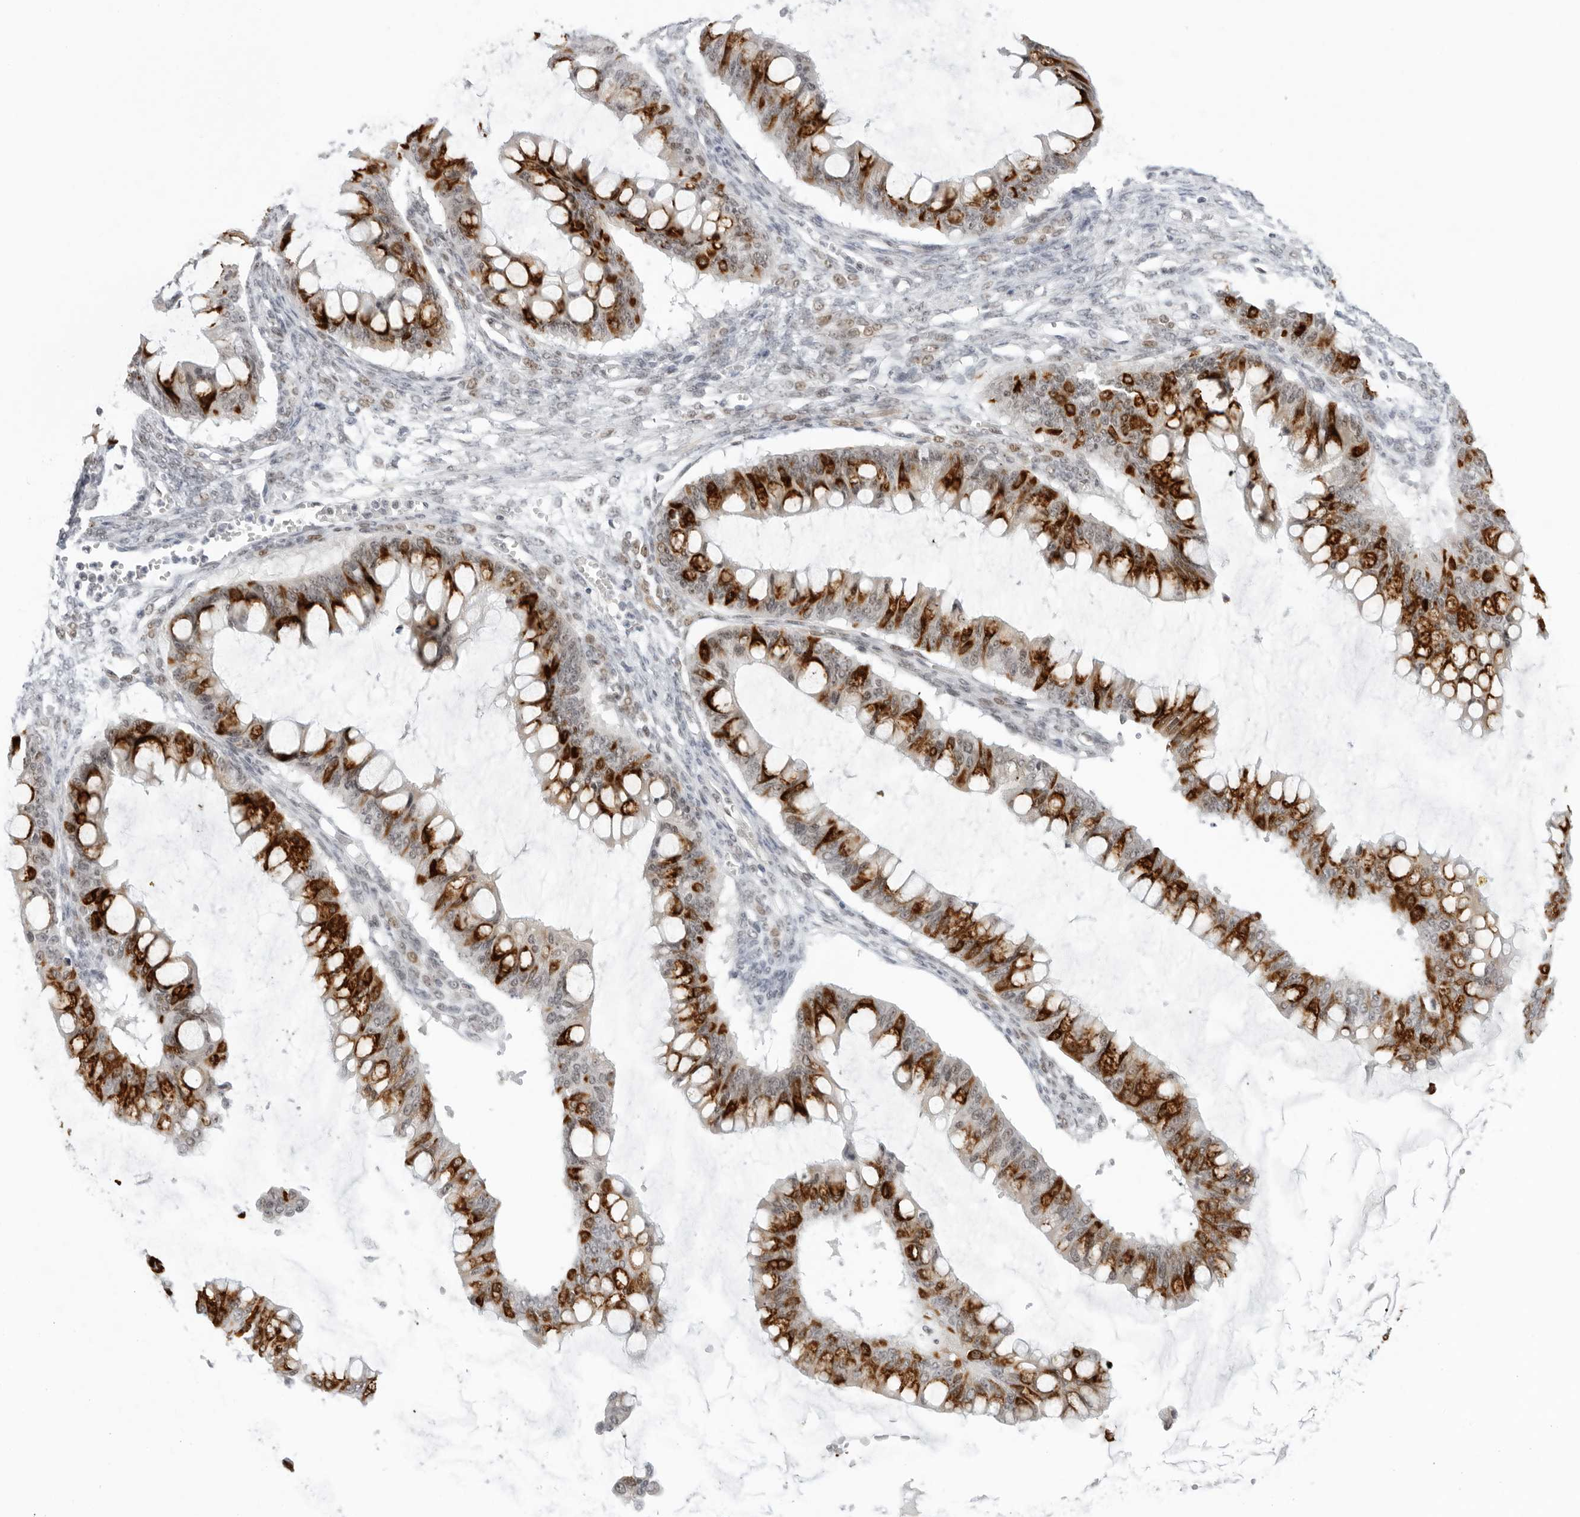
{"staining": {"intensity": "strong", "quantity": ">75%", "location": "nuclear"}, "tissue": "ovarian cancer", "cell_type": "Tumor cells", "image_type": "cancer", "snomed": [{"axis": "morphology", "description": "Cystadenocarcinoma, mucinous, NOS"}, {"axis": "topography", "description": "Ovary"}], "caption": "Ovarian cancer stained with DAB (3,3'-diaminobenzidine) immunohistochemistry demonstrates high levels of strong nuclear staining in about >75% of tumor cells.", "gene": "FOXK2", "patient": {"sex": "female", "age": 73}}